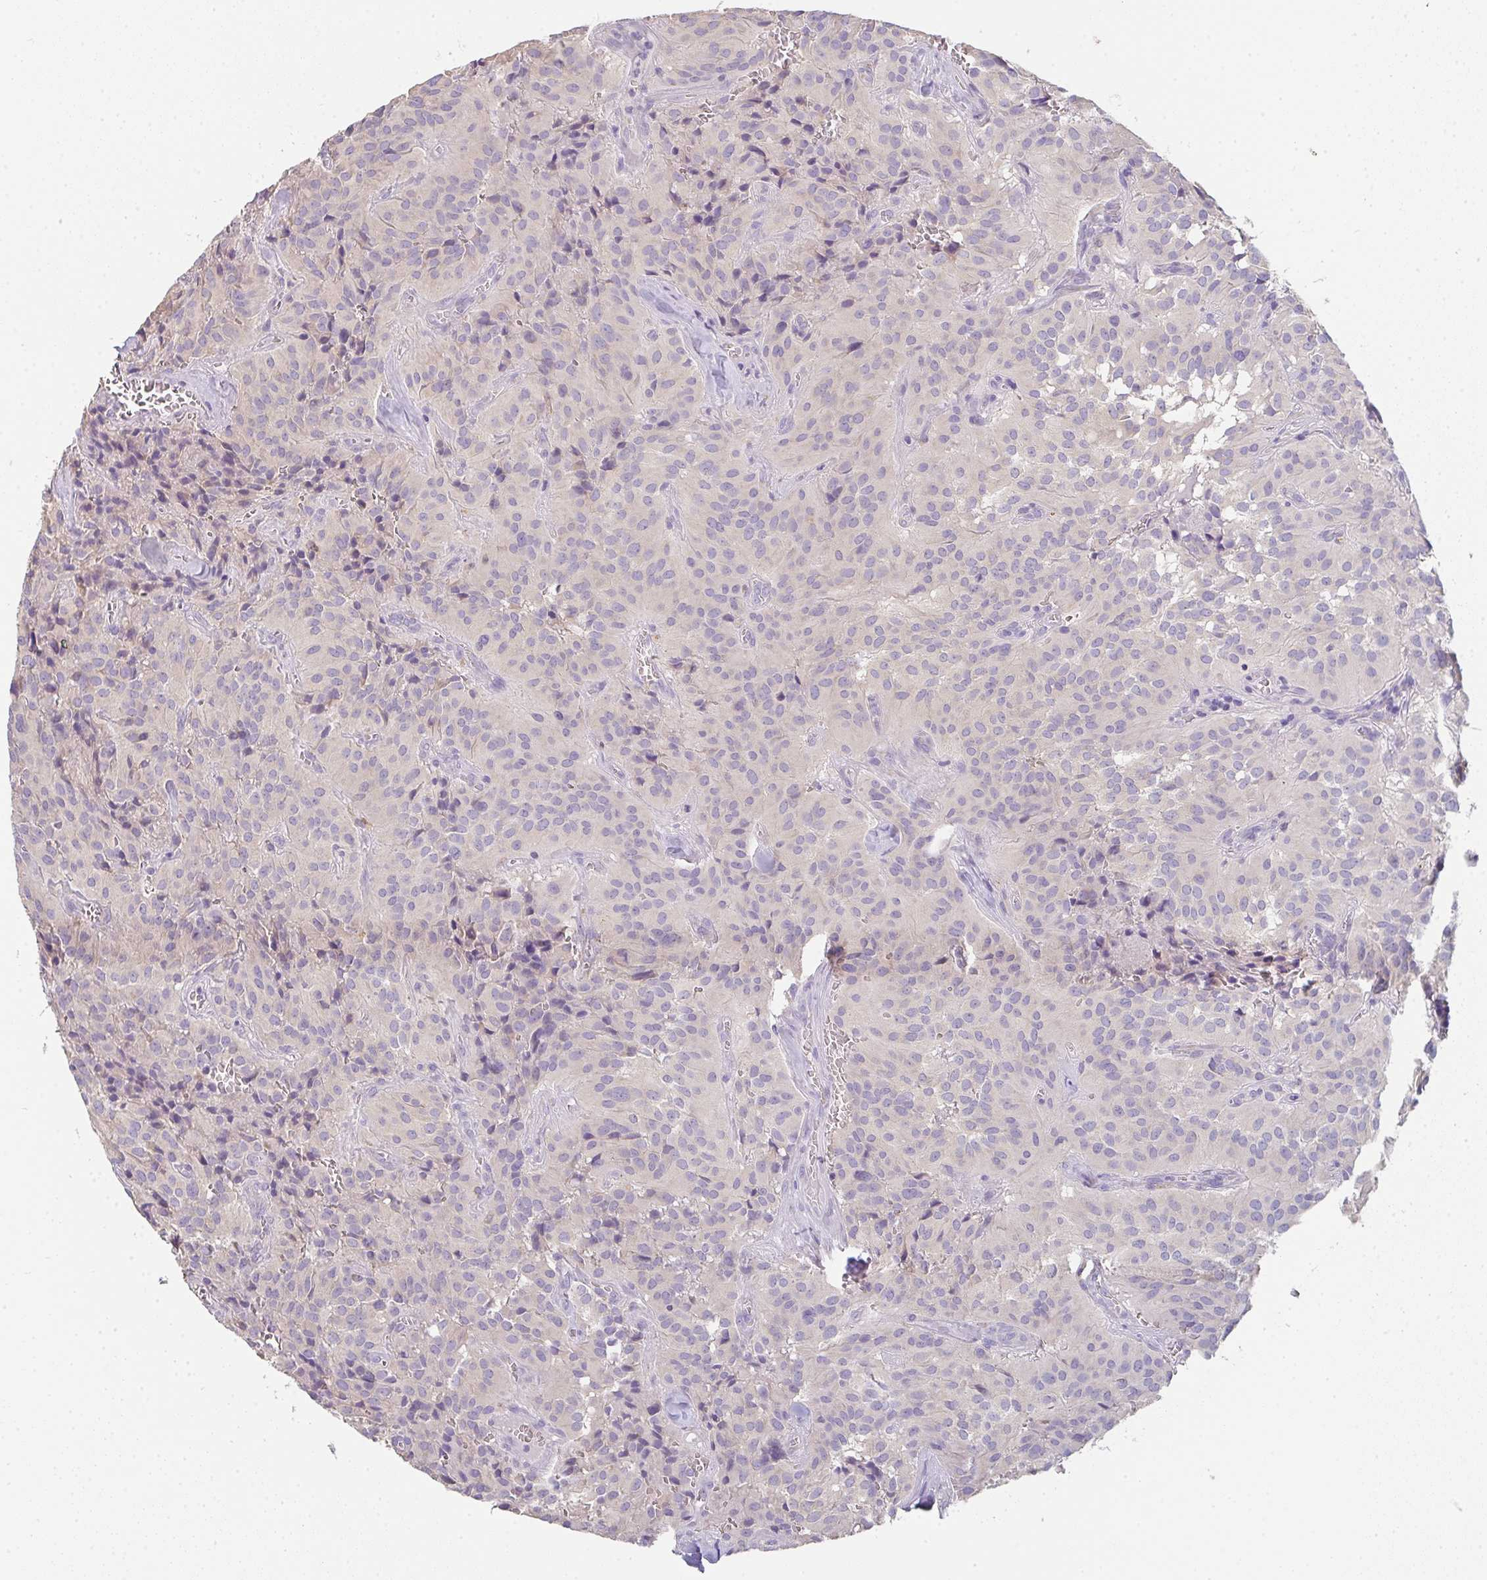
{"staining": {"intensity": "negative", "quantity": "none", "location": "none"}, "tissue": "glioma", "cell_type": "Tumor cells", "image_type": "cancer", "snomed": [{"axis": "morphology", "description": "Glioma, malignant, Low grade"}, {"axis": "topography", "description": "Brain"}], "caption": "Tumor cells are negative for protein expression in human glioma.", "gene": "ZNF215", "patient": {"sex": "male", "age": 42}}